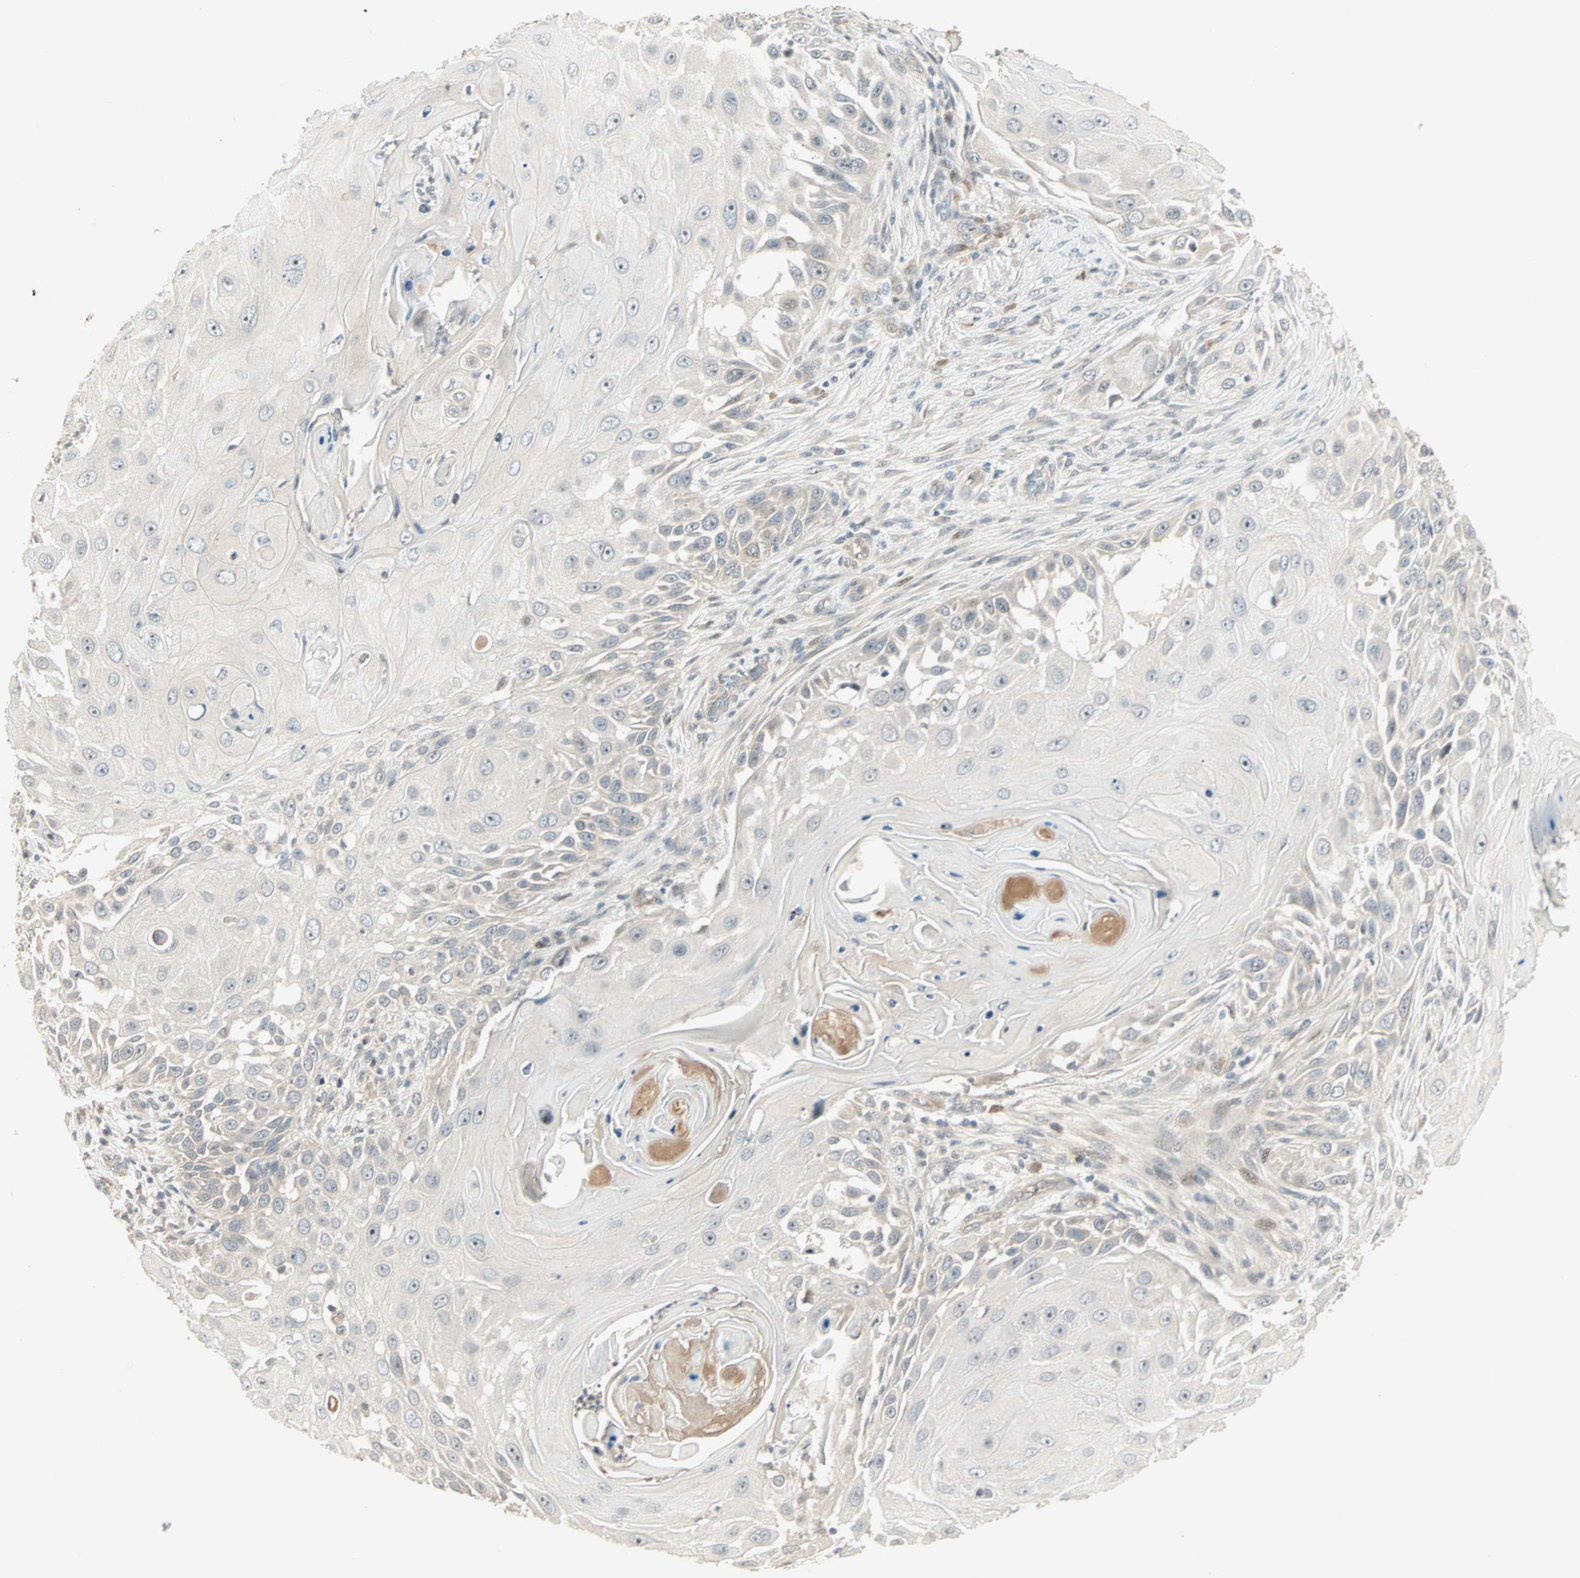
{"staining": {"intensity": "weak", "quantity": "<25%", "location": "cytoplasmic/membranous"}, "tissue": "skin cancer", "cell_type": "Tumor cells", "image_type": "cancer", "snomed": [{"axis": "morphology", "description": "Squamous cell carcinoma, NOS"}, {"axis": "topography", "description": "Skin"}], "caption": "Histopathology image shows no significant protein positivity in tumor cells of skin squamous cell carcinoma.", "gene": "ACSL5", "patient": {"sex": "female", "age": 44}}